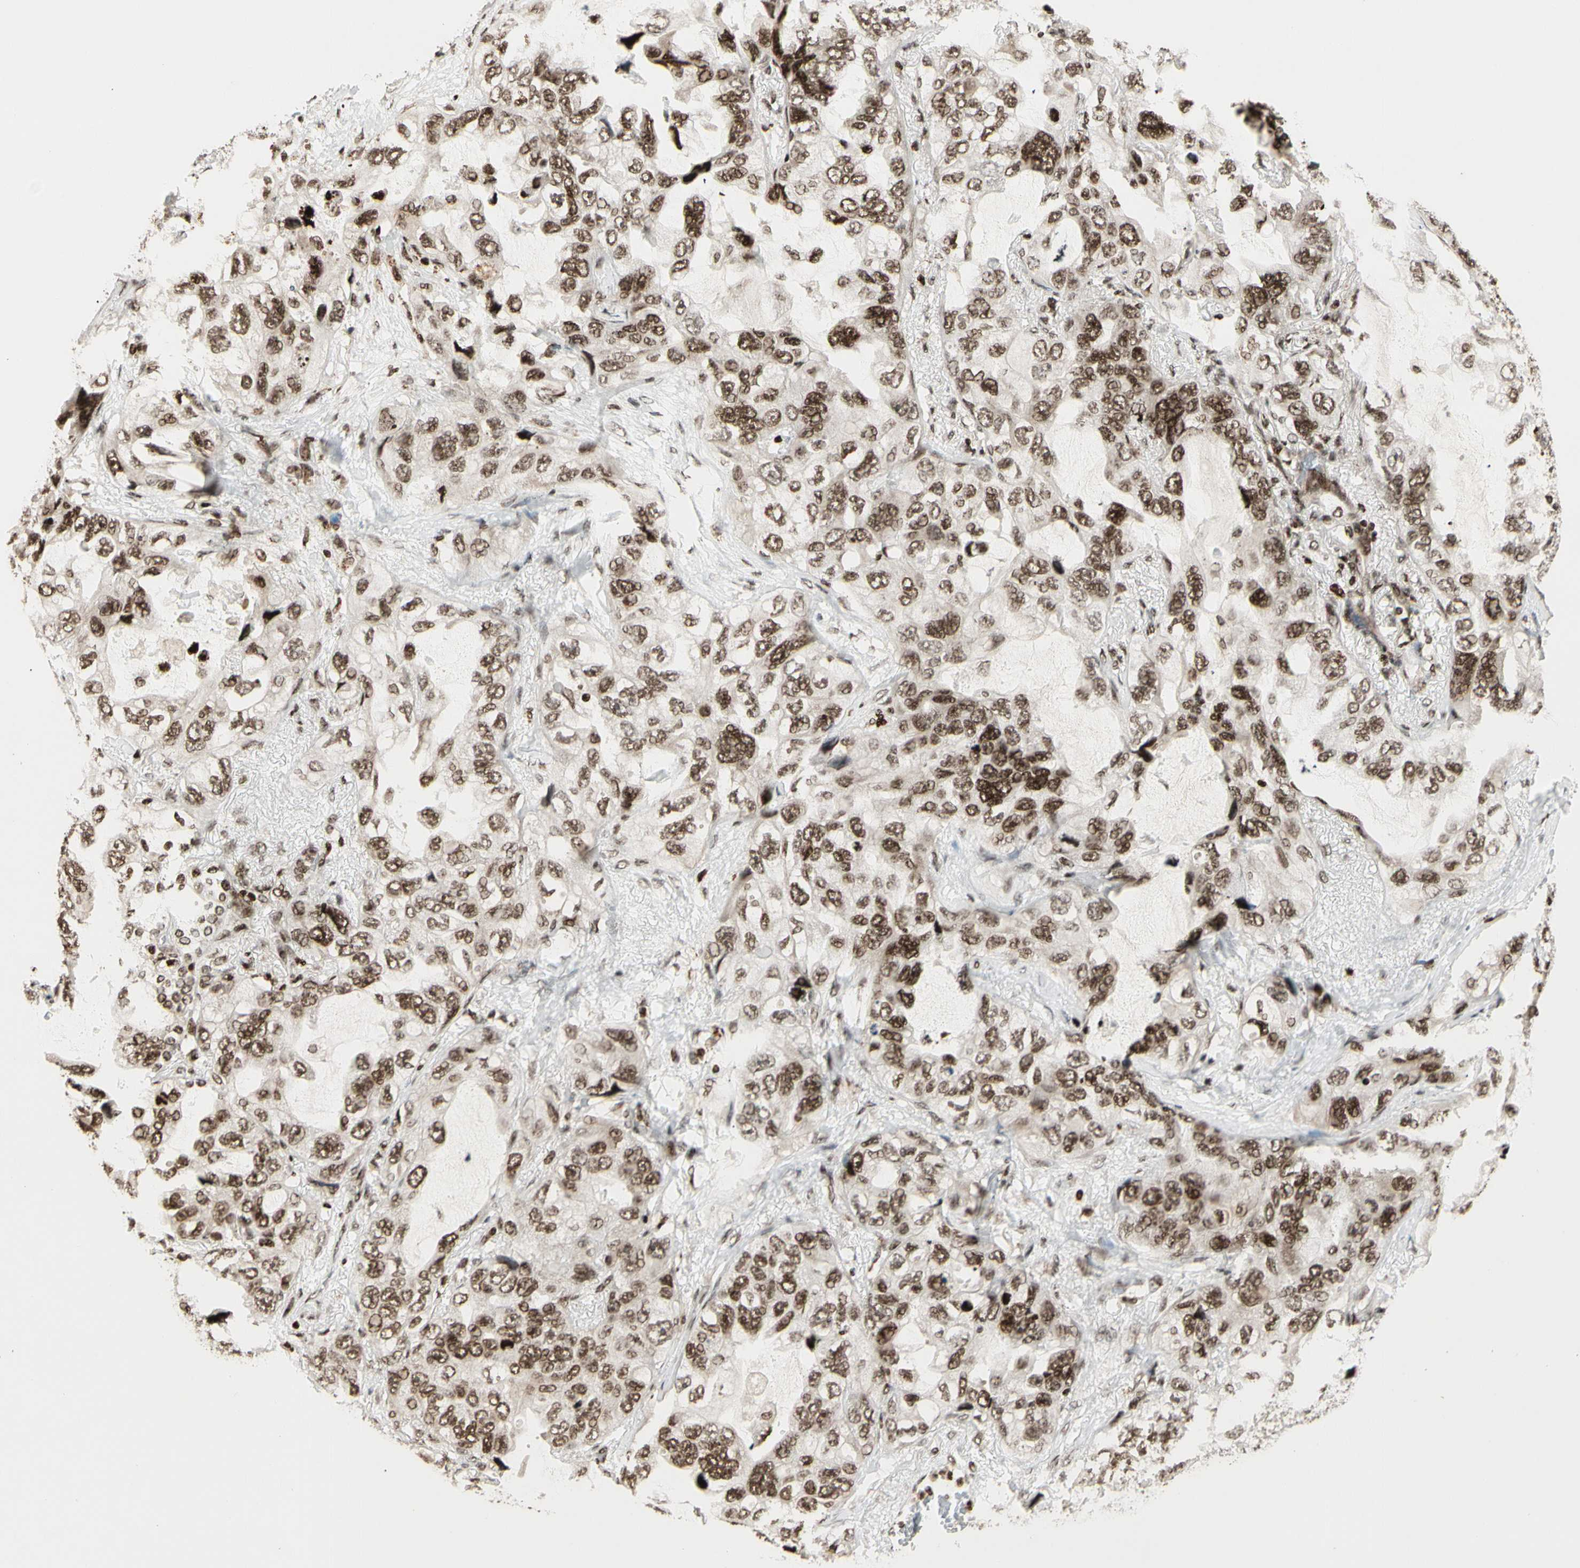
{"staining": {"intensity": "moderate", "quantity": ">75%", "location": "nuclear"}, "tissue": "lung cancer", "cell_type": "Tumor cells", "image_type": "cancer", "snomed": [{"axis": "morphology", "description": "Squamous cell carcinoma, NOS"}, {"axis": "topography", "description": "Lung"}], "caption": "Immunohistochemical staining of lung squamous cell carcinoma exhibits moderate nuclear protein expression in about >75% of tumor cells.", "gene": "TSHZ3", "patient": {"sex": "female", "age": 73}}